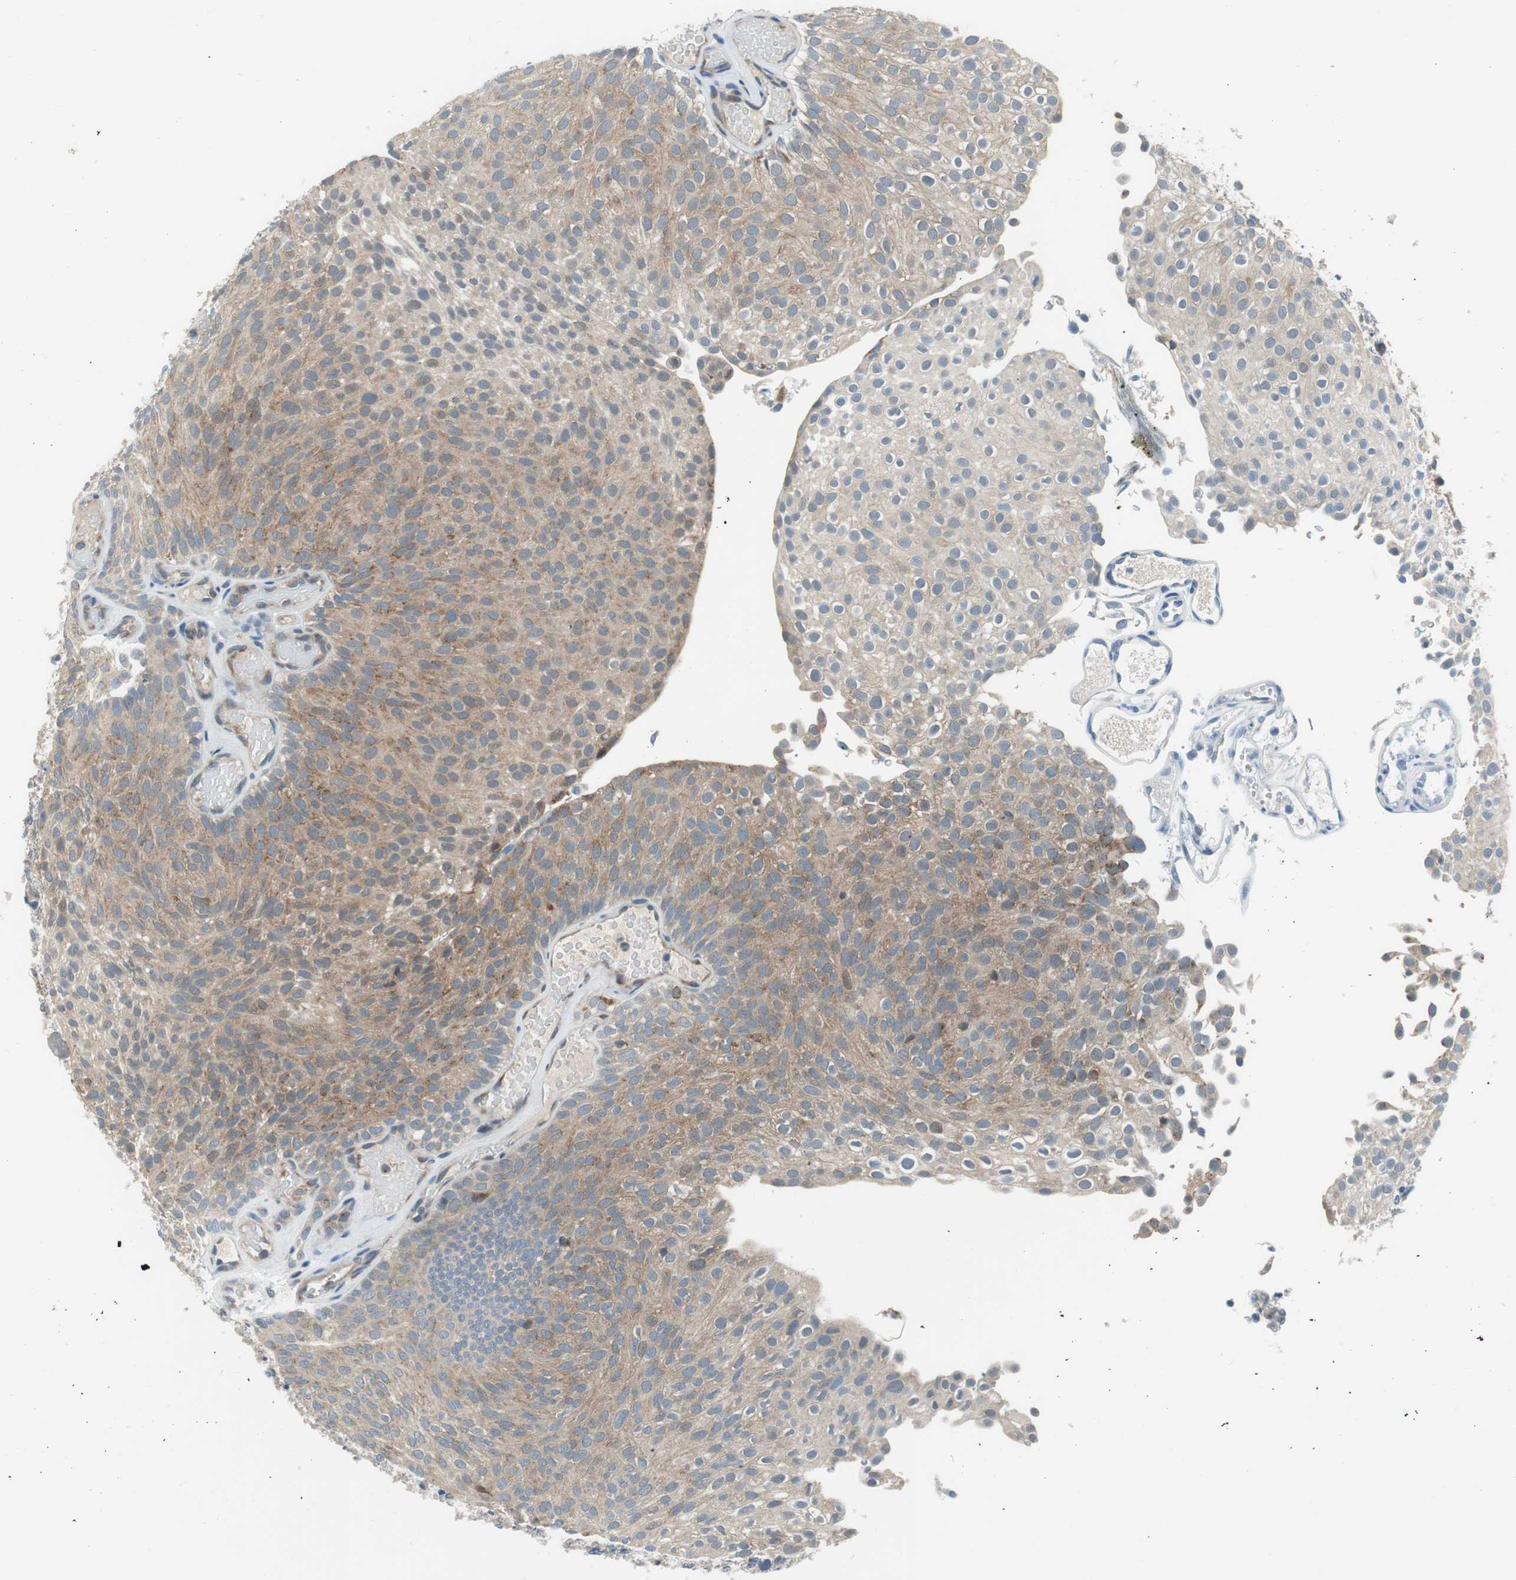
{"staining": {"intensity": "weak", "quantity": ">75%", "location": "cytoplasmic/membranous"}, "tissue": "urothelial cancer", "cell_type": "Tumor cells", "image_type": "cancer", "snomed": [{"axis": "morphology", "description": "Urothelial carcinoma, Low grade"}, {"axis": "topography", "description": "Urinary bladder"}], "caption": "Immunohistochemistry (IHC) photomicrograph of neoplastic tissue: human urothelial cancer stained using immunohistochemistry (IHC) demonstrates low levels of weak protein expression localized specifically in the cytoplasmic/membranous of tumor cells, appearing as a cytoplasmic/membranous brown color.", "gene": "PLAA", "patient": {"sex": "male", "age": 78}}